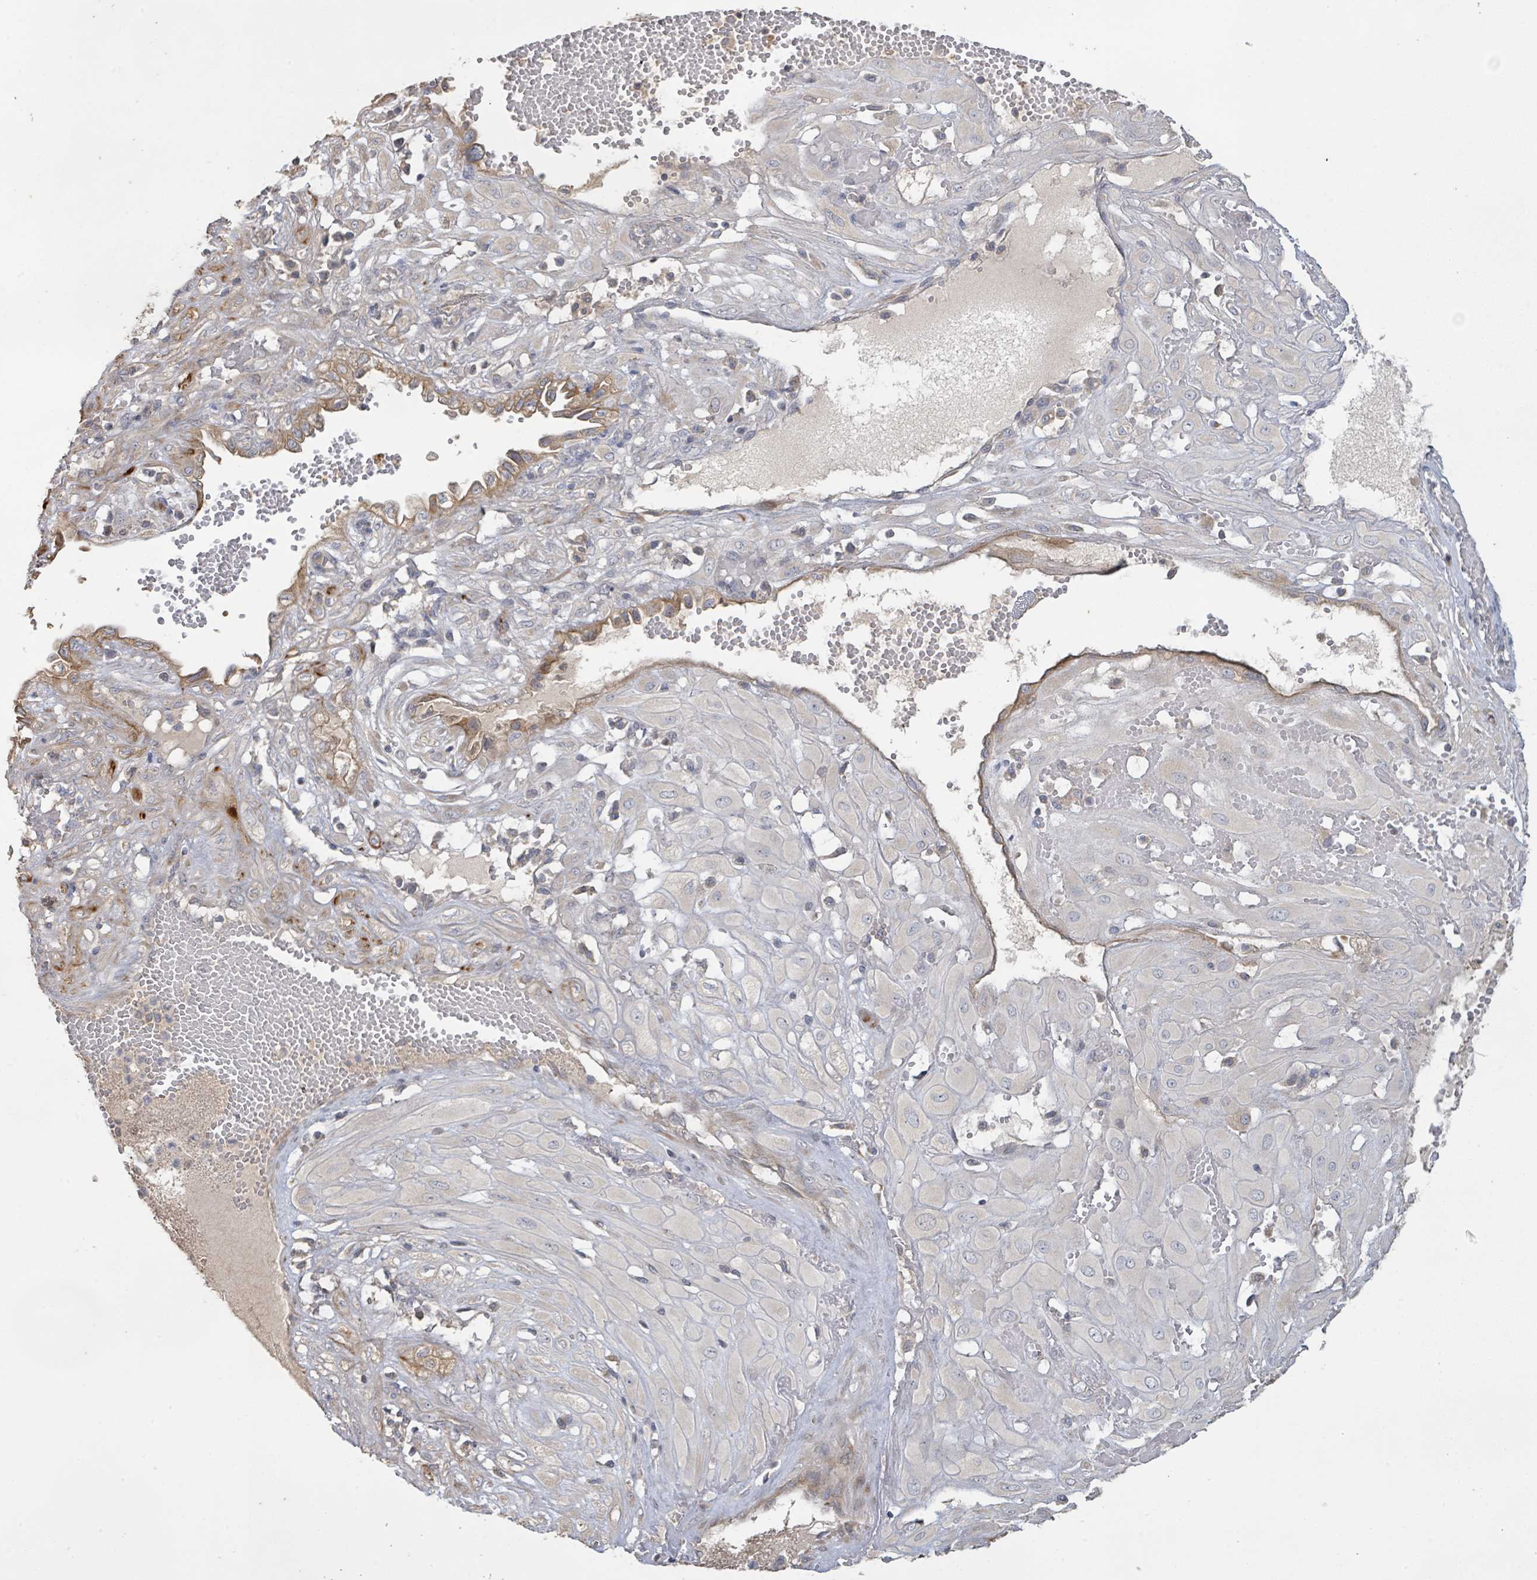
{"staining": {"intensity": "negative", "quantity": "none", "location": "none"}, "tissue": "cervical cancer", "cell_type": "Tumor cells", "image_type": "cancer", "snomed": [{"axis": "morphology", "description": "Squamous cell carcinoma, NOS"}, {"axis": "topography", "description": "Cervix"}], "caption": "Histopathology image shows no significant protein expression in tumor cells of cervical cancer. (Stains: DAB (3,3'-diaminobenzidine) immunohistochemistry with hematoxylin counter stain, Microscopy: brightfield microscopy at high magnification).", "gene": "KCNS2", "patient": {"sex": "female", "age": 36}}